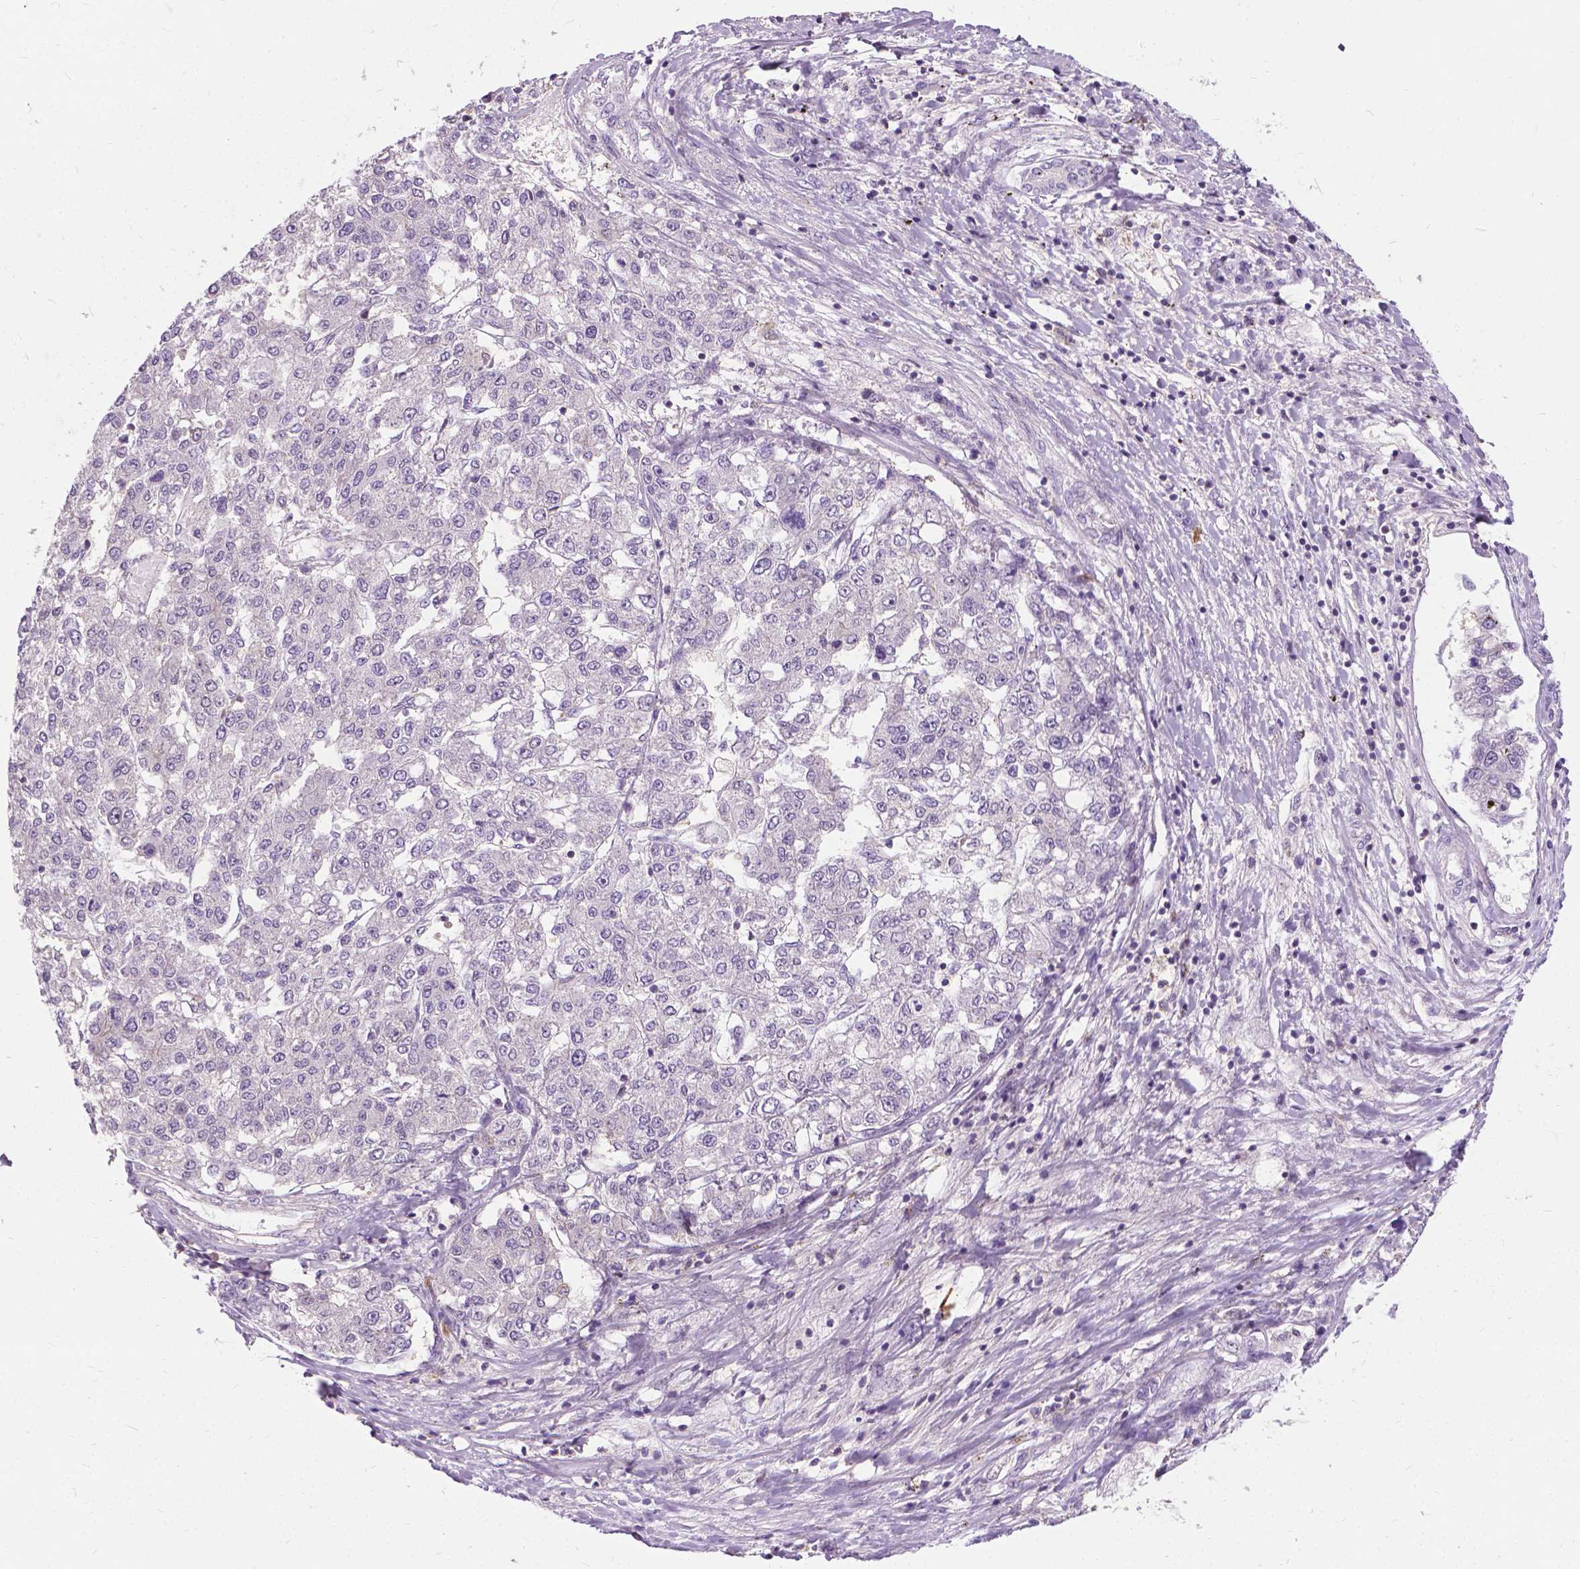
{"staining": {"intensity": "negative", "quantity": "none", "location": "none"}, "tissue": "liver cancer", "cell_type": "Tumor cells", "image_type": "cancer", "snomed": [{"axis": "morphology", "description": "Carcinoma, Hepatocellular, NOS"}, {"axis": "topography", "description": "Liver"}], "caption": "This is an IHC photomicrograph of human liver cancer. There is no staining in tumor cells.", "gene": "JAK3", "patient": {"sex": "male", "age": 56}}